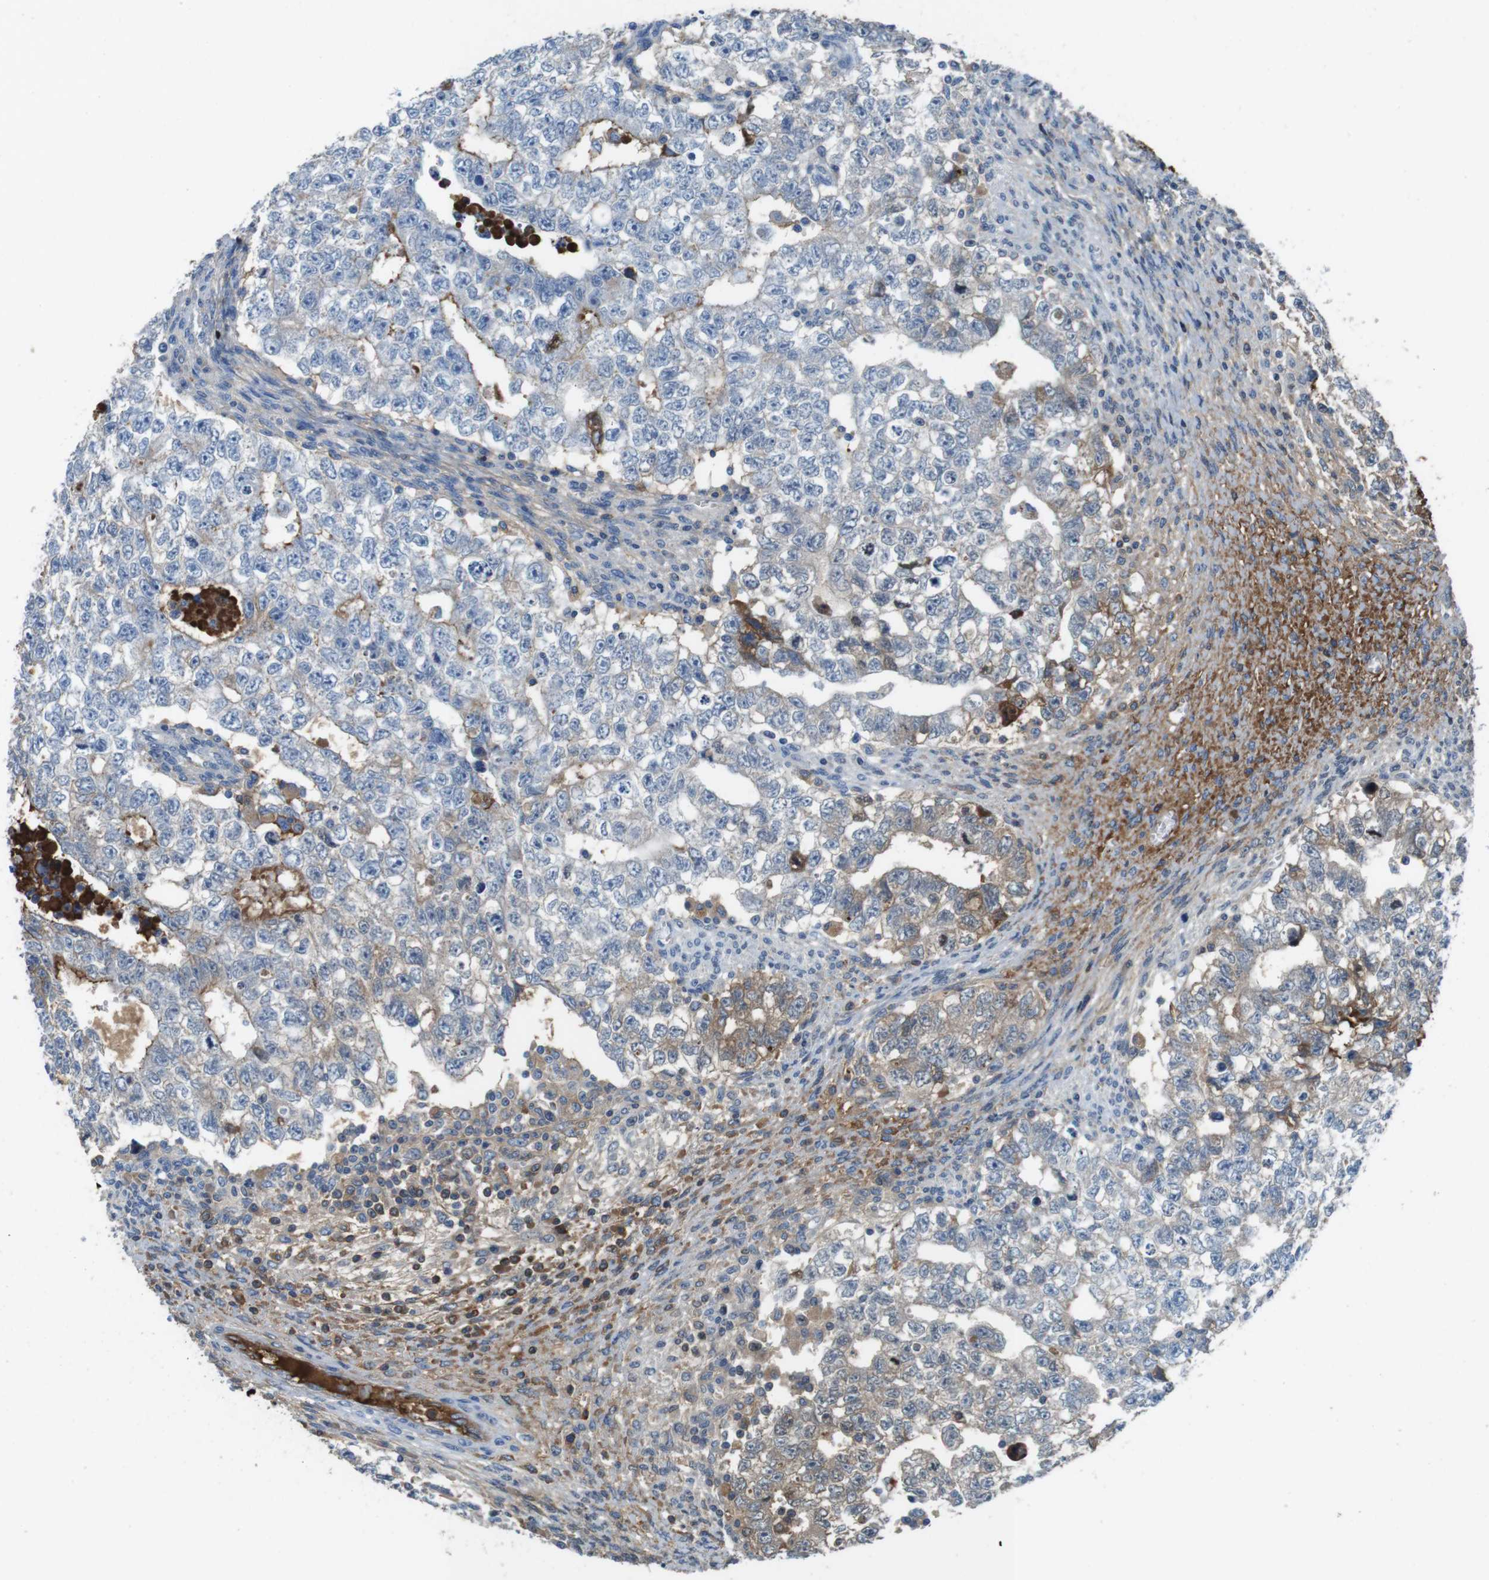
{"staining": {"intensity": "weak", "quantity": "<25%", "location": "cytoplasmic/membranous"}, "tissue": "testis cancer", "cell_type": "Tumor cells", "image_type": "cancer", "snomed": [{"axis": "morphology", "description": "Seminoma, NOS"}, {"axis": "morphology", "description": "Carcinoma, Embryonal, NOS"}, {"axis": "topography", "description": "Testis"}], "caption": "Tumor cells show no significant protein staining in testis cancer (embryonal carcinoma).", "gene": "TMPRSS15", "patient": {"sex": "male", "age": 38}}